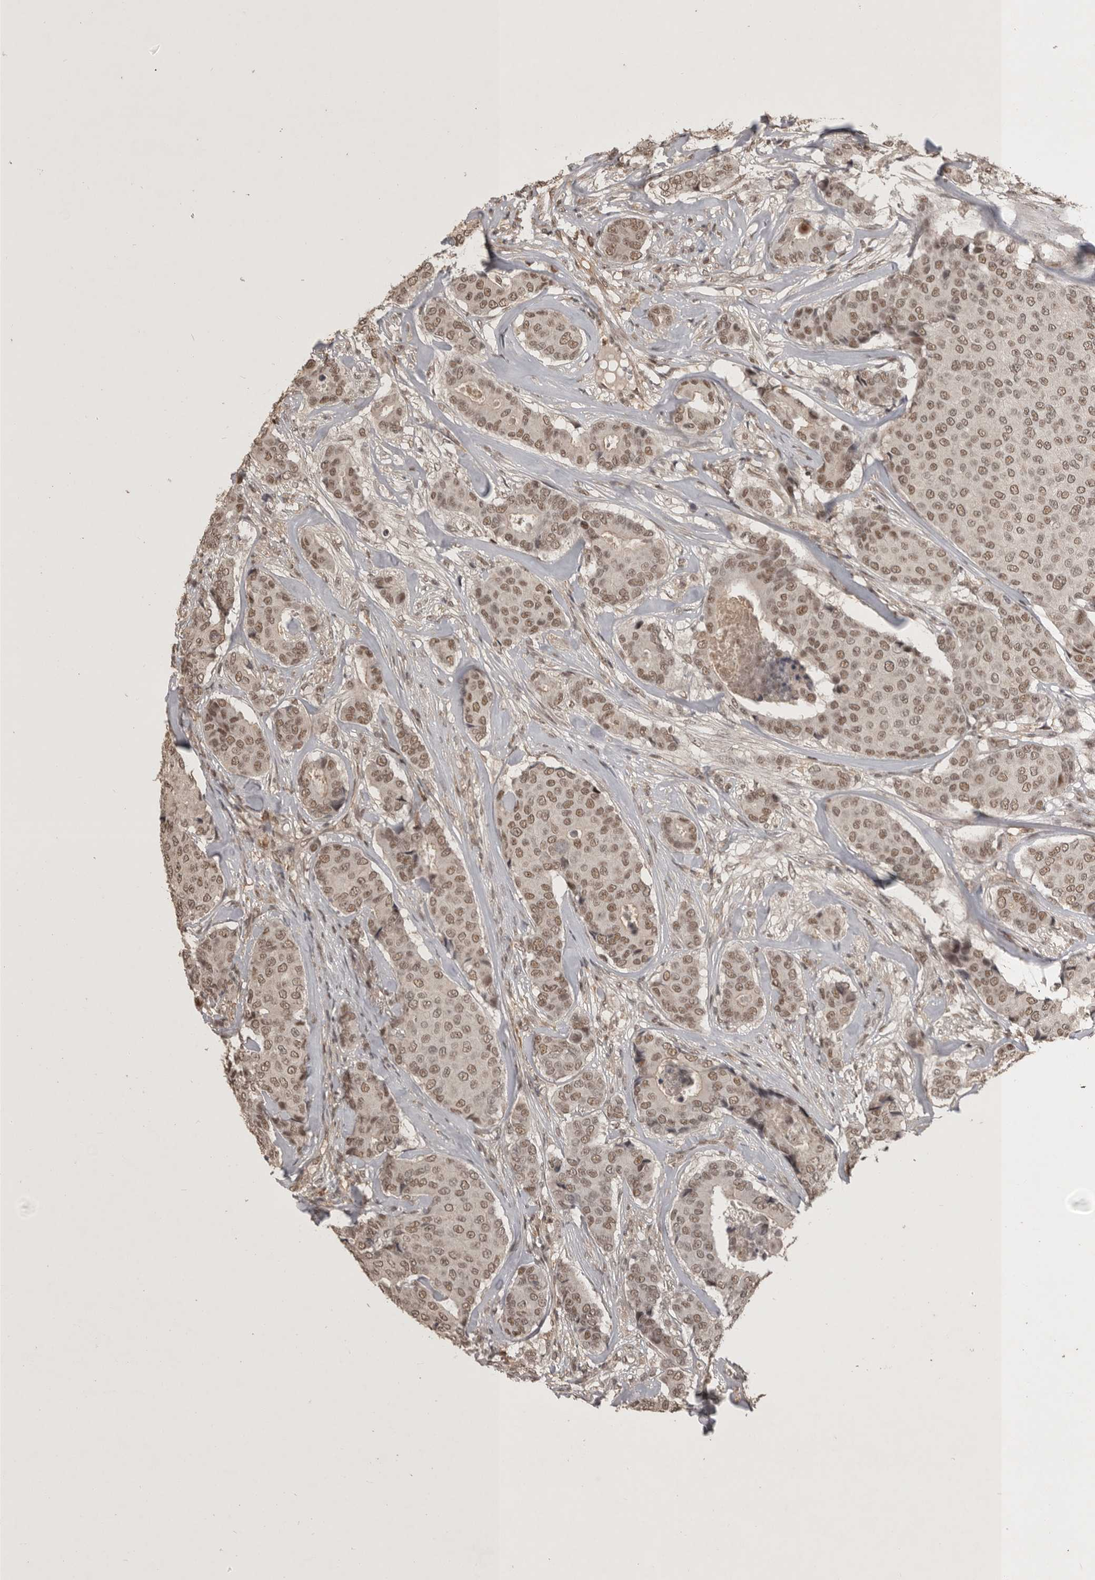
{"staining": {"intensity": "moderate", "quantity": ">75%", "location": "nuclear"}, "tissue": "breast cancer", "cell_type": "Tumor cells", "image_type": "cancer", "snomed": [{"axis": "morphology", "description": "Duct carcinoma"}, {"axis": "topography", "description": "Breast"}], "caption": "Immunohistochemical staining of human infiltrating ductal carcinoma (breast) reveals medium levels of moderate nuclear protein staining in about >75% of tumor cells.", "gene": "CBLL1", "patient": {"sex": "female", "age": 75}}